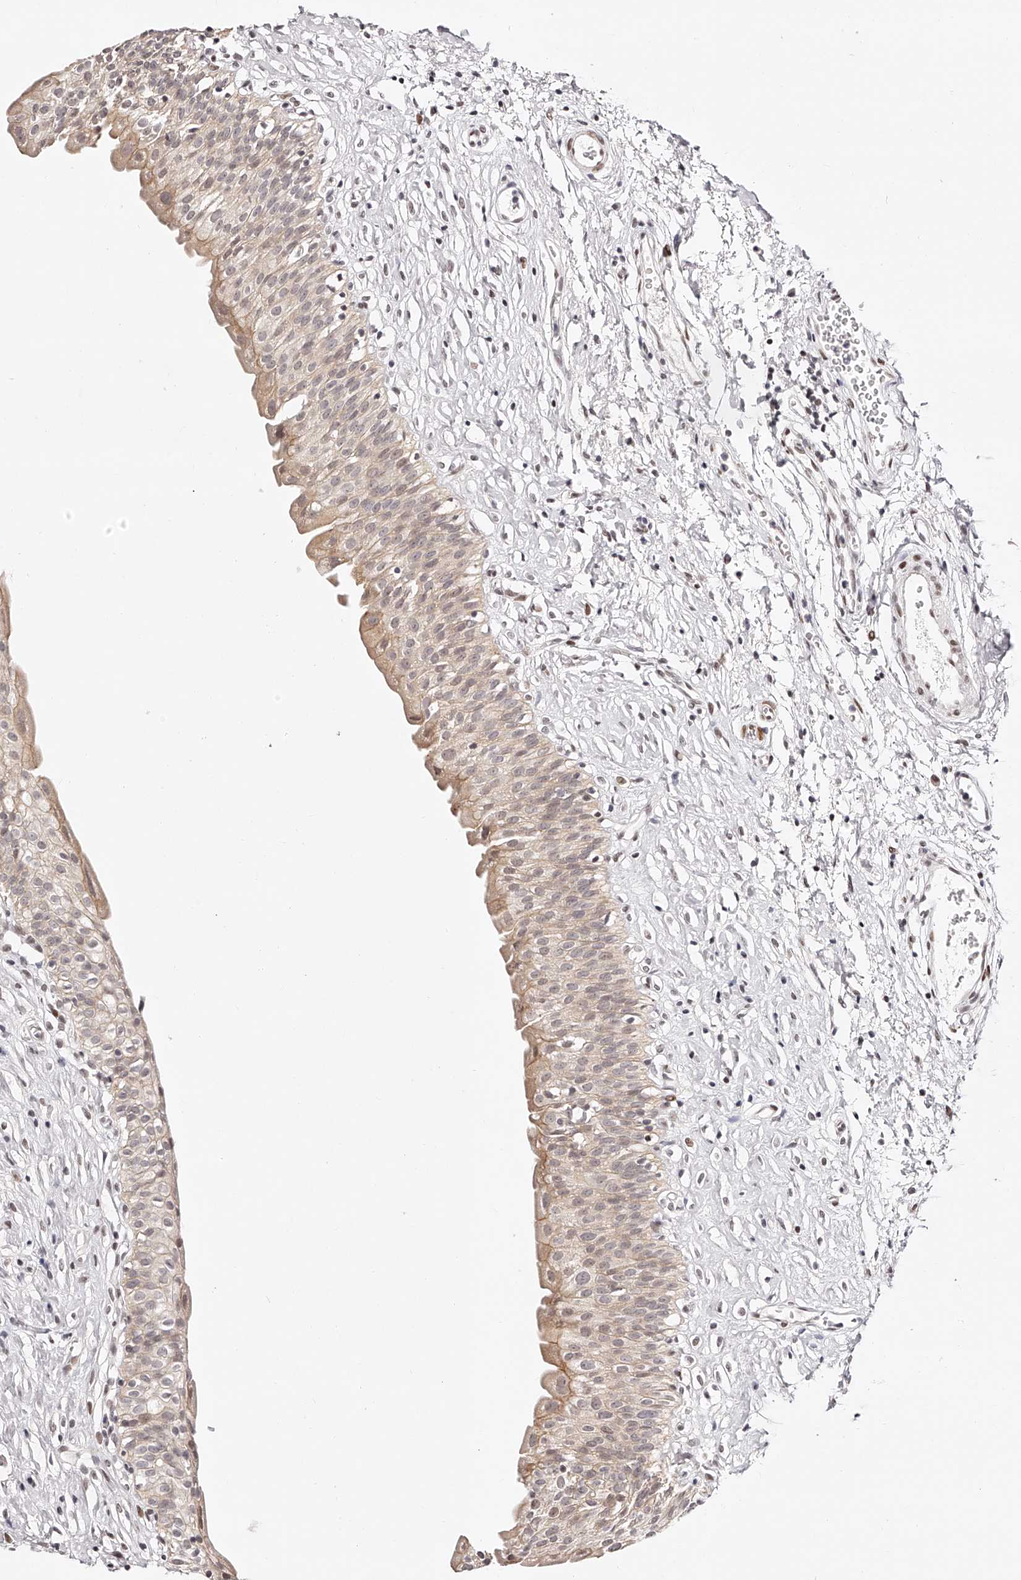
{"staining": {"intensity": "weak", "quantity": "25%-75%", "location": "cytoplasmic/membranous"}, "tissue": "urinary bladder", "cell_type": "Urothelial cells", "image_type": "normal", "snomed": [{"axis": "morphology", "description": "Normal tissue, NOS"}, {"axis": "topography", "description": "Urinary bladder"}], "caption": "Urinary bladder stained for a protein (brown) displays weak cytoplasmic/membranous positive positivity in about 25%-75% of urothelial cells.", "gene": "USF3", "patient": {"sex": "male", "age": 51}}